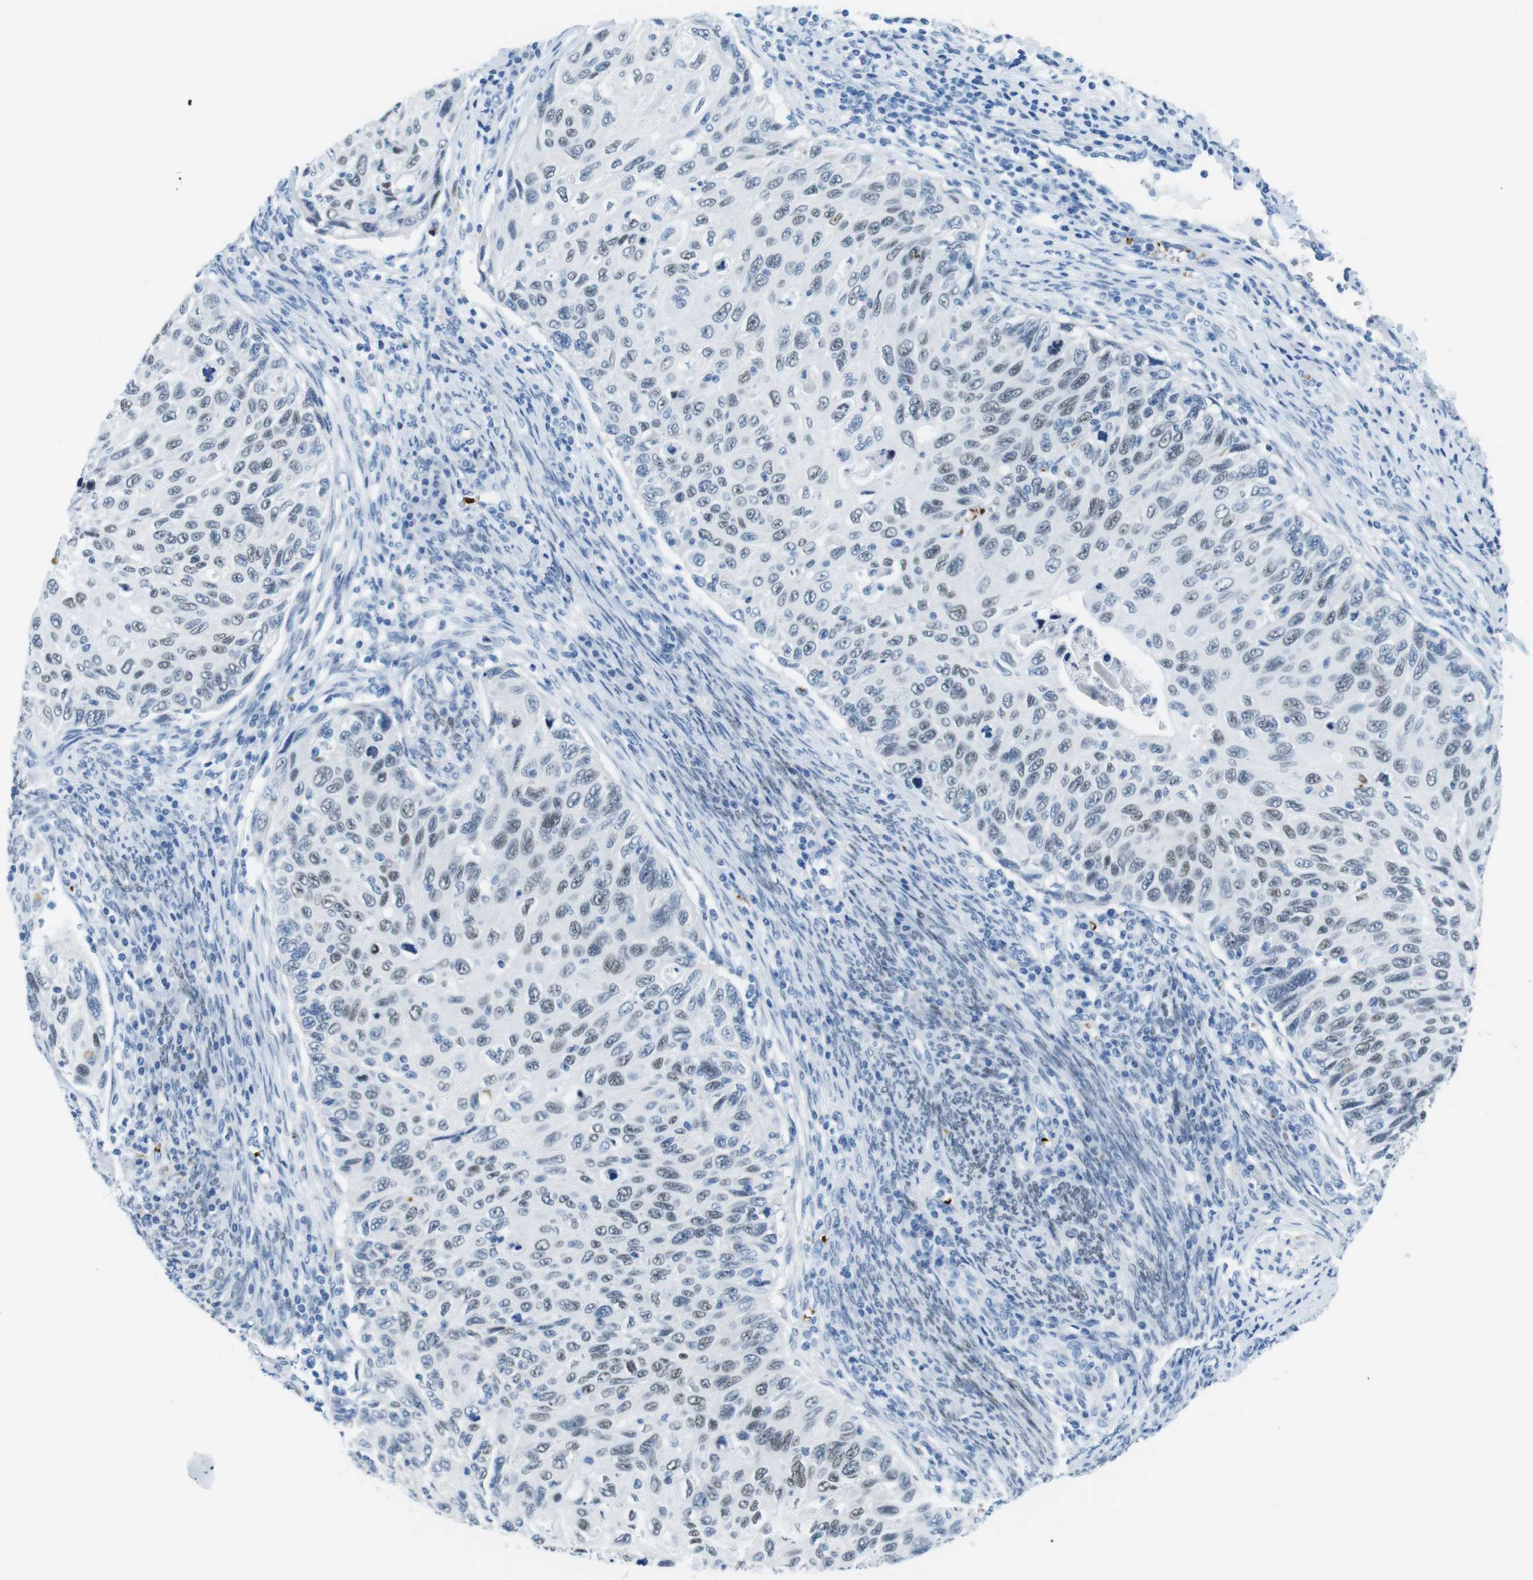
{"staining": {"intensity": "weak", "quantity": "<25%", "location": "nuclear"}, "tissue": "cervical cancer", "cell_type": "Tumor cells", "image_type": "cancer", "snomed": [{"axis": "morphology", "description": "Squamous cell carcinoma, NOS"}, {"axis": "topography", "description": "Cervix"}], "caption": "DAB immunohistochemical staining of cervical cancer (squamous cell carcinoma) reveals no significant positivity in tumor cells.", "gene": "TFAP2C", "patient": {"sex": "female", "age": 70}}